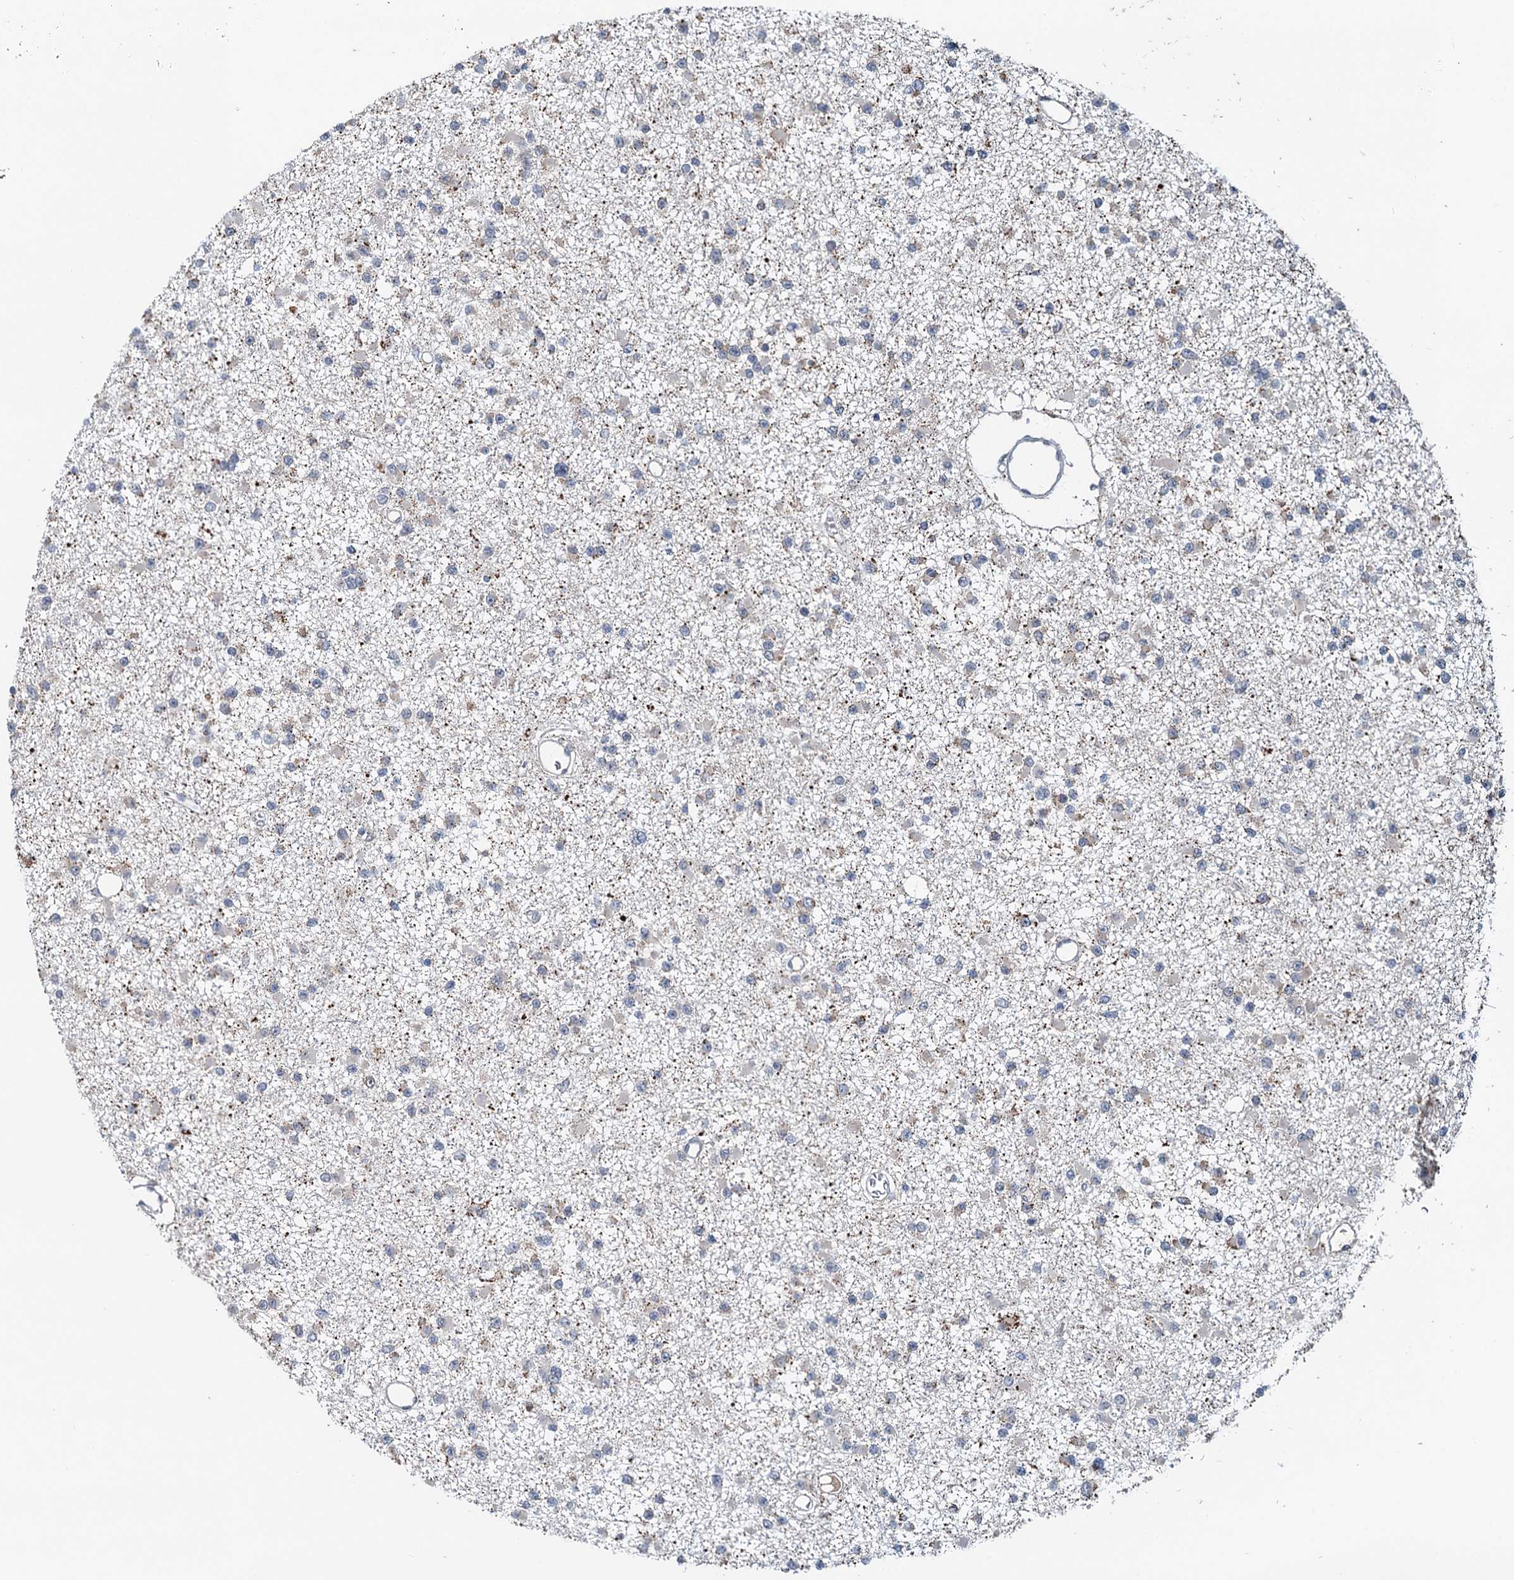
{"staining": {"intensity": "weak", "quantity": "<25%", "location": "cytoplasmic/membranous"}, "tissue": "glioma", "cell_type": "Tumor cells", "image_type": "cancer", "snomed": [{"axis": "morphology", "description": "Glioma, malignant, Low grade"}, {"axis": "topography", "description": "Brain"}], "caption": "DAB (3,3'-diaminobenzidine) immunohistochemical staining of malignant glioma (low-grade) reveals no significant staining in tumor cells.", "gene": "RITA1", "patient": {"sex": "female", "age": 22}}